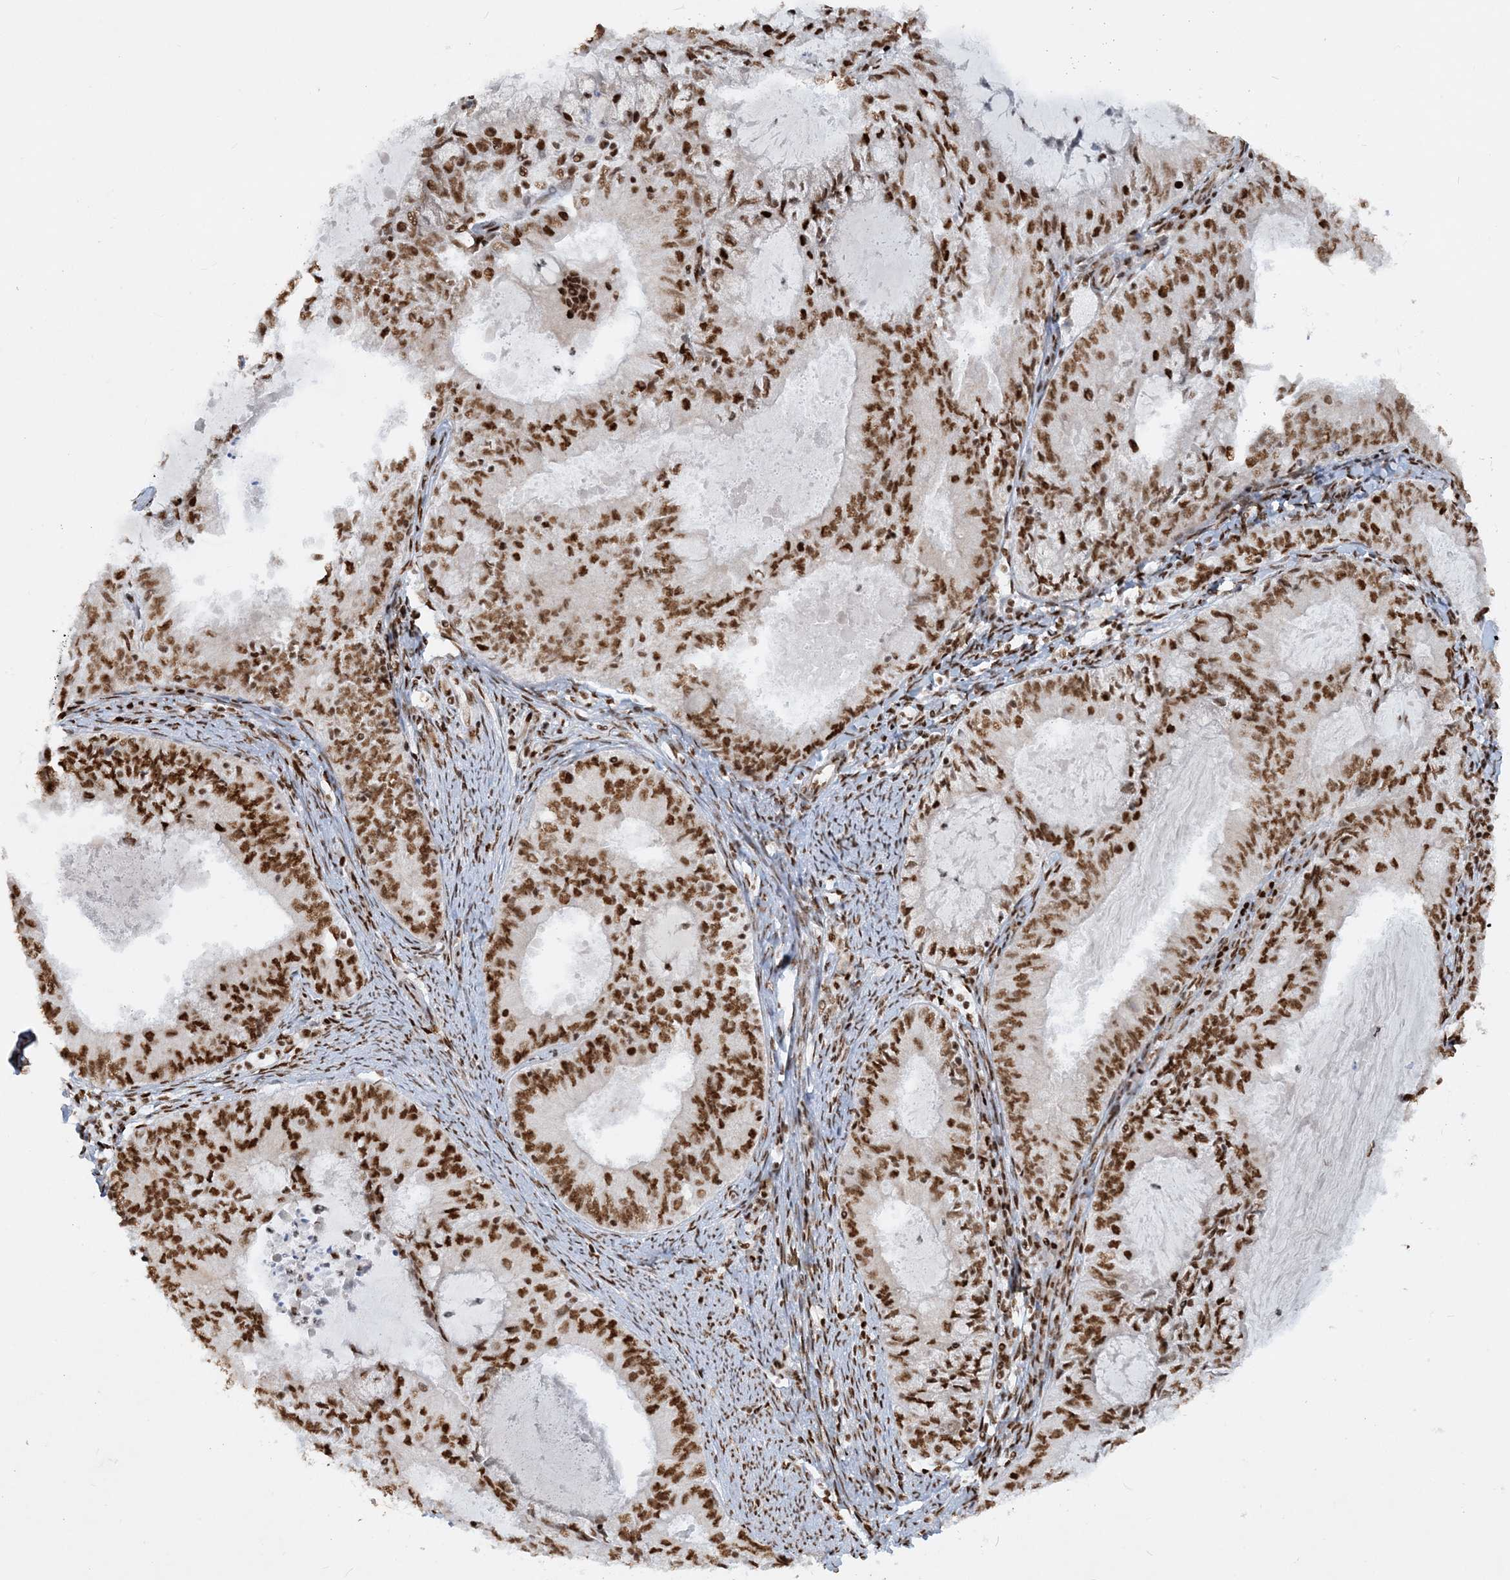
{"staining": {"intensity": "strong", "quantity": ">75%", "location": "nuclear"}, "tissue": "endometrial cancer", "cell_type": "Tumor cells", "image_type": "cancer", "snomed": [{"axis": "morphology", "description": "Adenocarcinoma, NOS"}, {"axis": "topography", "description": "Endometrium"}], "caption": "This histopathology image demonstrates endometrial cancer stained with immunohistochemistry (IHC) to label a protein in brown. The nuclear of tumor cells show strong positivity for the protein. Nuclei are counter-stained blue.", "gene": "DELE1", "patient": {"sex": "female", "age": 57}}